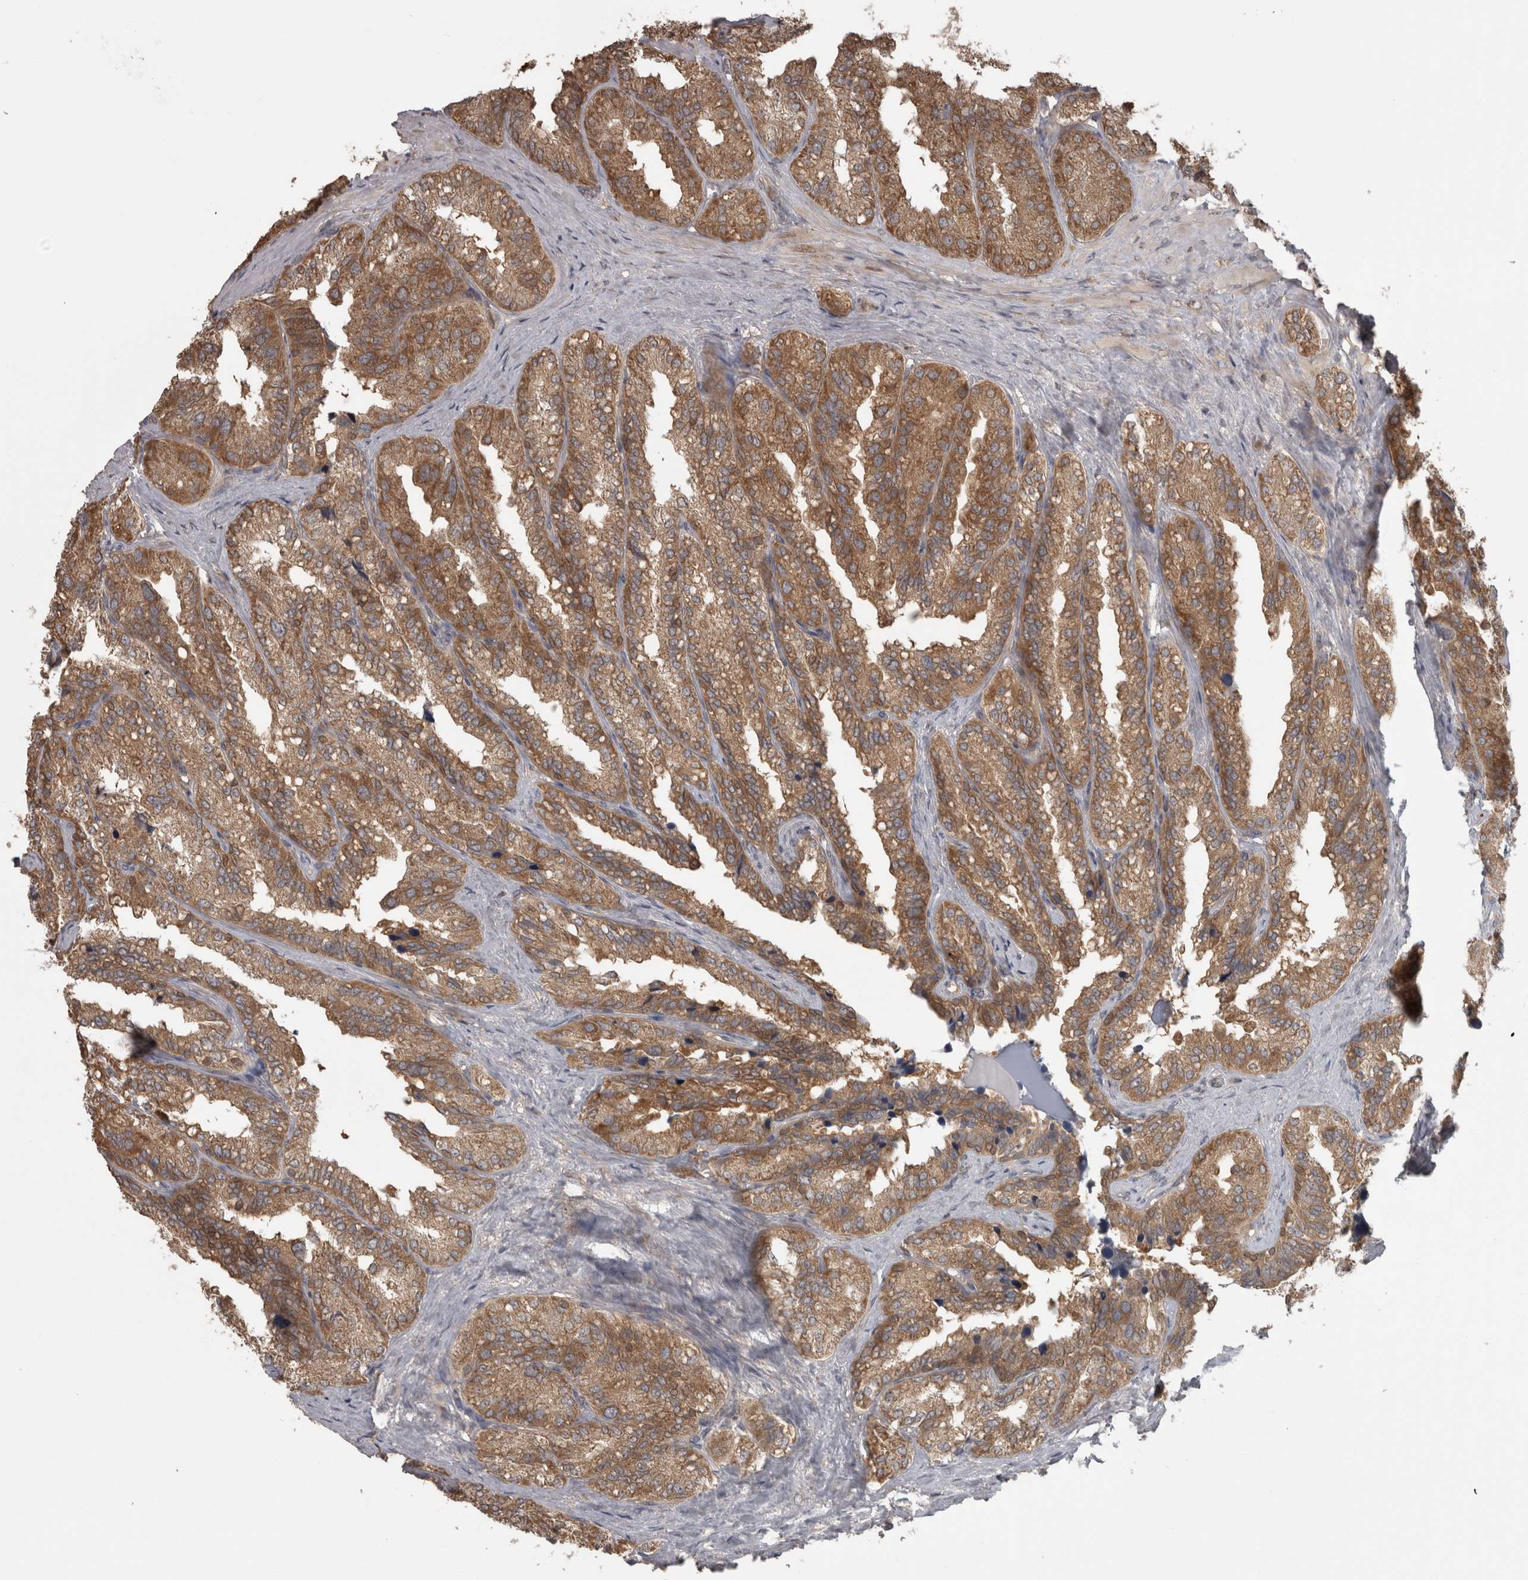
{"staining": {"intensity": "moderate", "quantity": ">75%", "location": "cytoplasmic/membranous"}, "tissue": "seminal vesicle", "cell_type": "Glandular cells", "image_type": "normal", "snomed": [{"axis": "morphology", "description": "Normal tissue, NOS"}, {"axis": "topography", "description": "Prostate"}, {"axis": "topography", "description": "Seminal veicle"}], "caption": "Human seminal vesicle stained for a protein (brown) exhibits moderate cytoplasmic/membranous positive staining in approximately >75% of glandular cells.", "gene": "MICU3", "patient": {"sex": "male", "age": 51}}